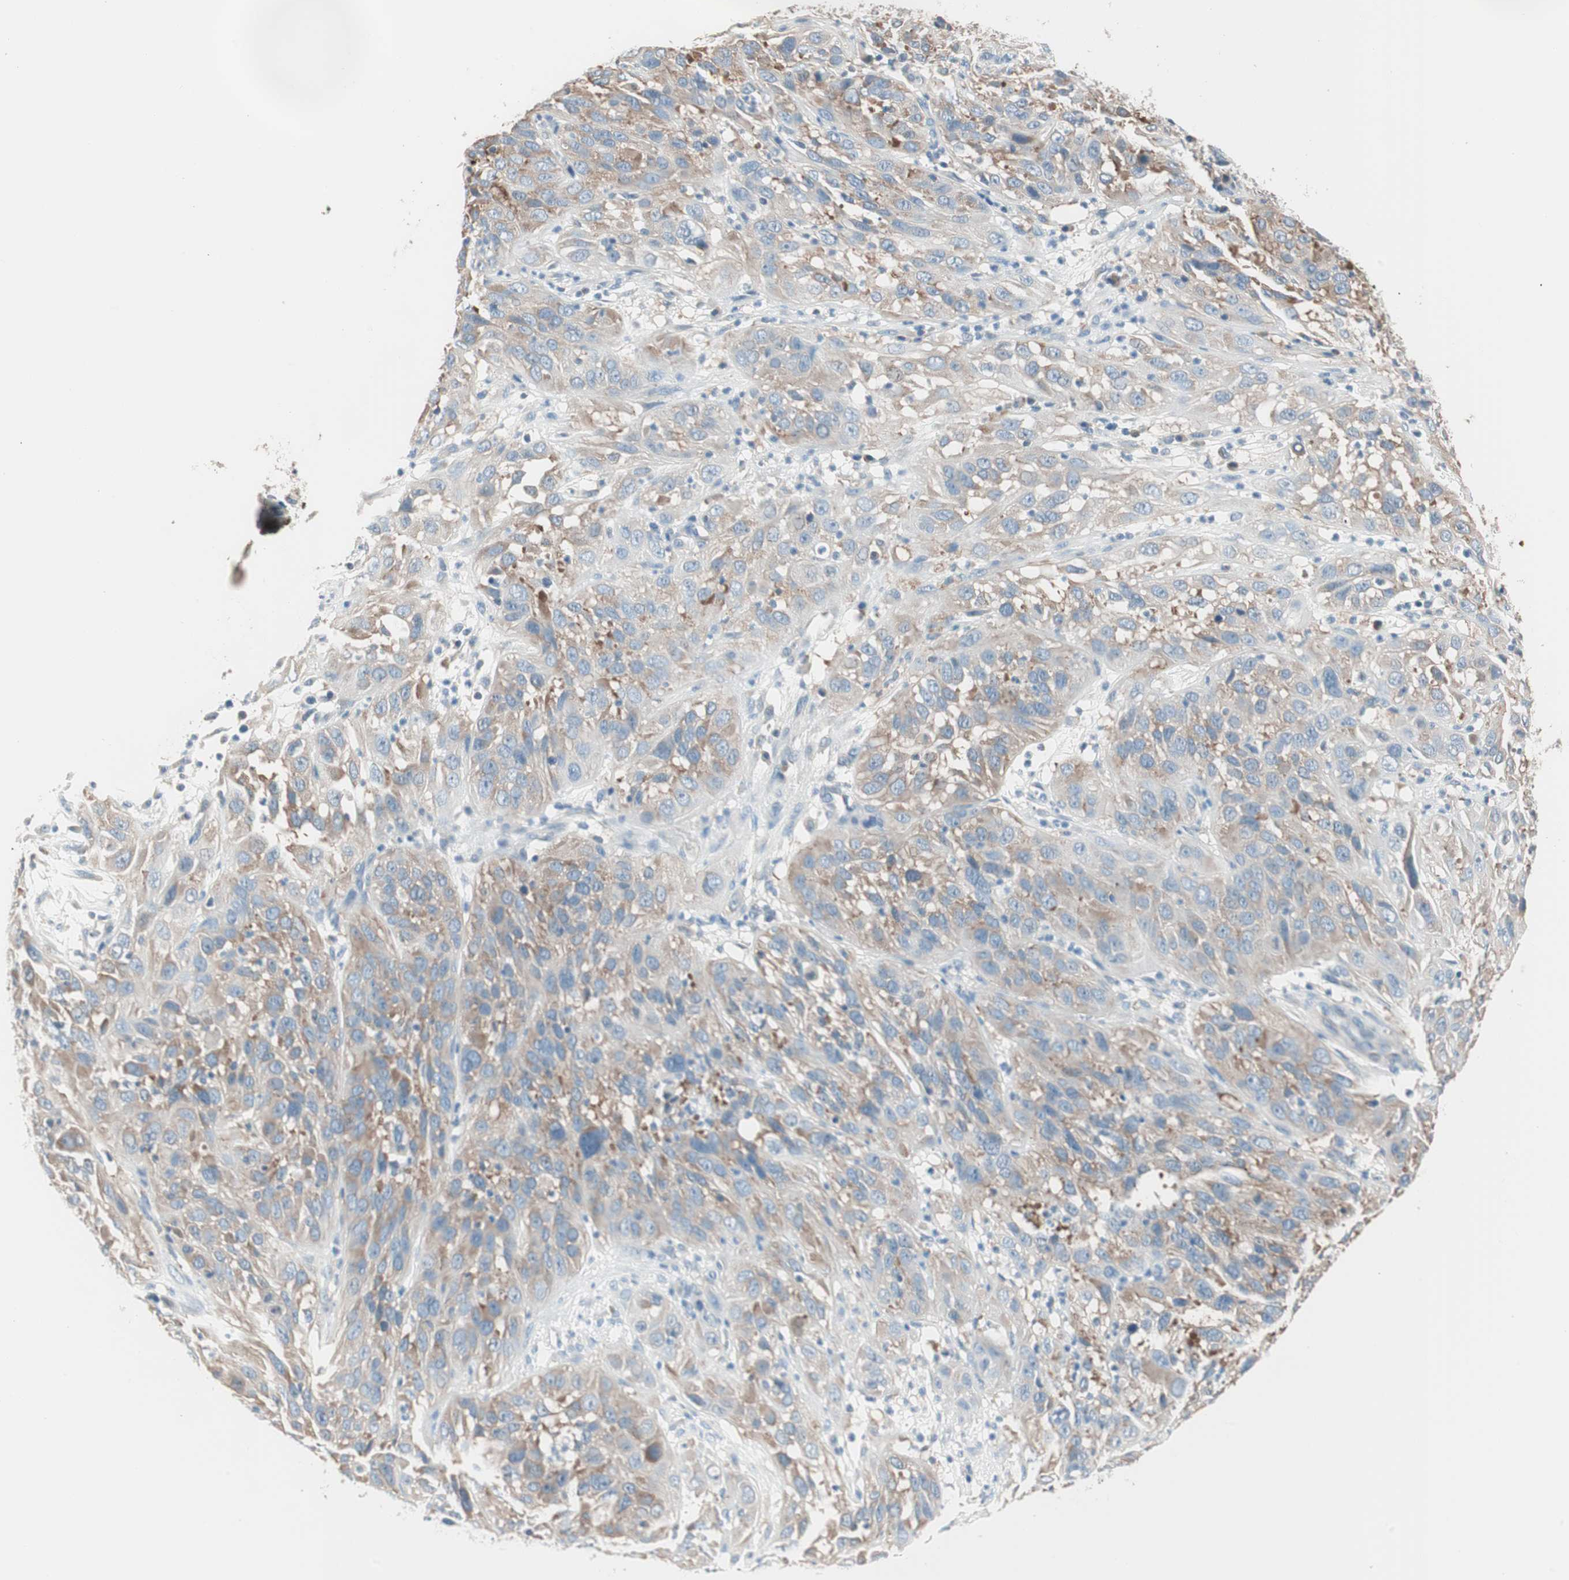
{"staining": {"intensity": "weak", "quantity": "25%-75%", "location": "cytoplasmic/membranous"}, "tissue": "cervical cancer", "cell_type": "Tumor cells", "image_type": "cancer", "snomed": [{"axis": "morphology", "description": "Squamous cell carcinoma, NOS"}, {"axis": "topography", "description": "Cervix"}], "caption": "Immunohistochemistry (IHC) image of human cervical cancer stained for a protein (brown), which reveals low levels of weak cytoplasmic/membranous expression in approximately 25%-75% of tumor cells.", "gene": "RAD54B", "patient": {"sex": "female", "age": 32}}